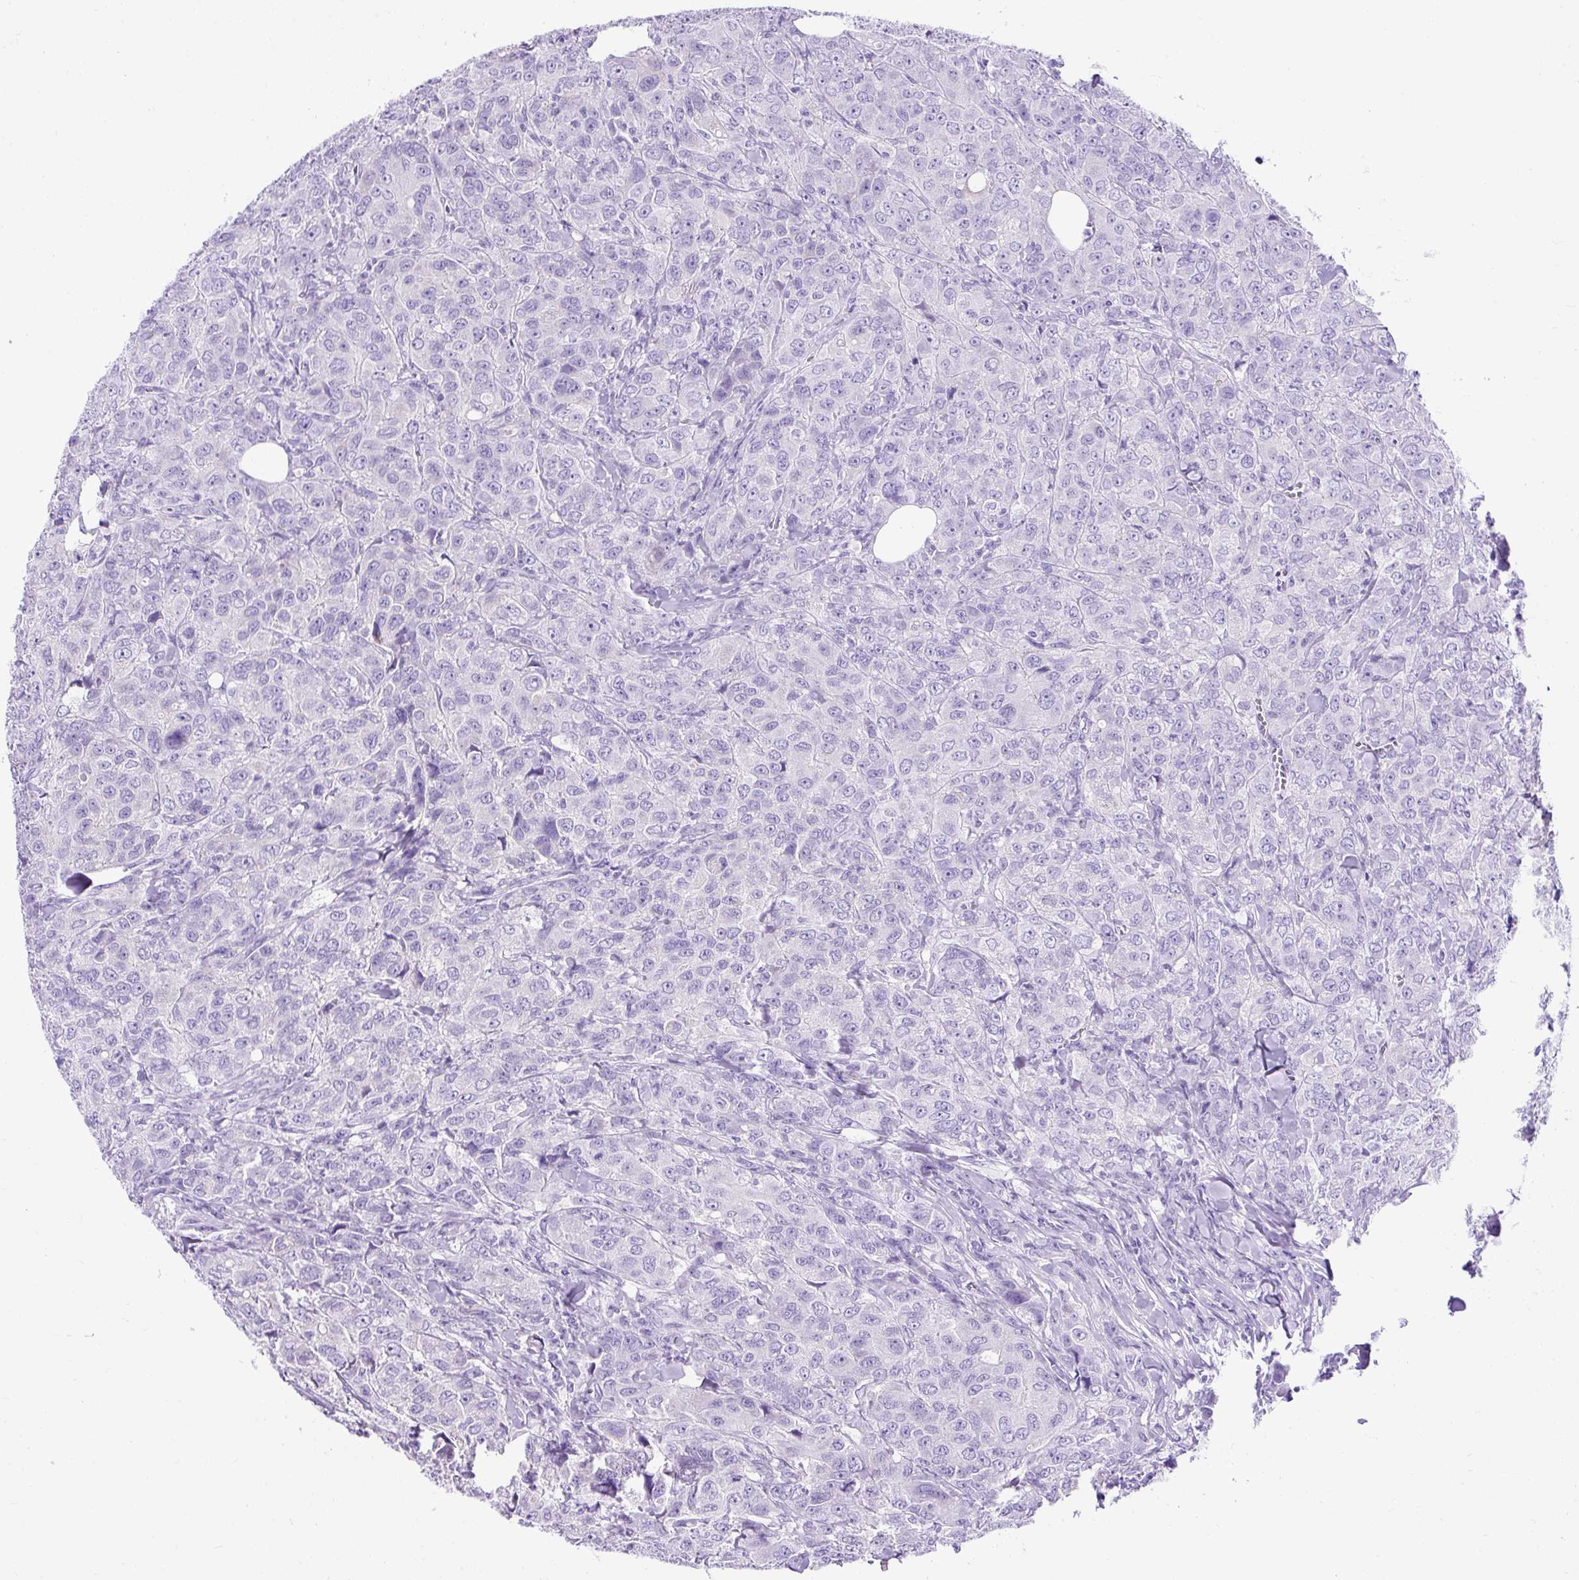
{"staining": {"intensity": "negative", "quantity": "none", "location": "none"}, "tissue": "breast cancer", "cell_type": "Tumor cells", "image_type": "cancer", "snomed": [{"axis": "morphology", "description": "Duct carcinoma"}, {"axis": "topography", "description": "Breast"}], "caption": "This is an immunohistochemistry (IHC) histopathology image of breast invasive ductal carcinoma. There is no expression in tumor cells.", "gene": "KRT12", "patient": {"sex": "female", "age": 43}}